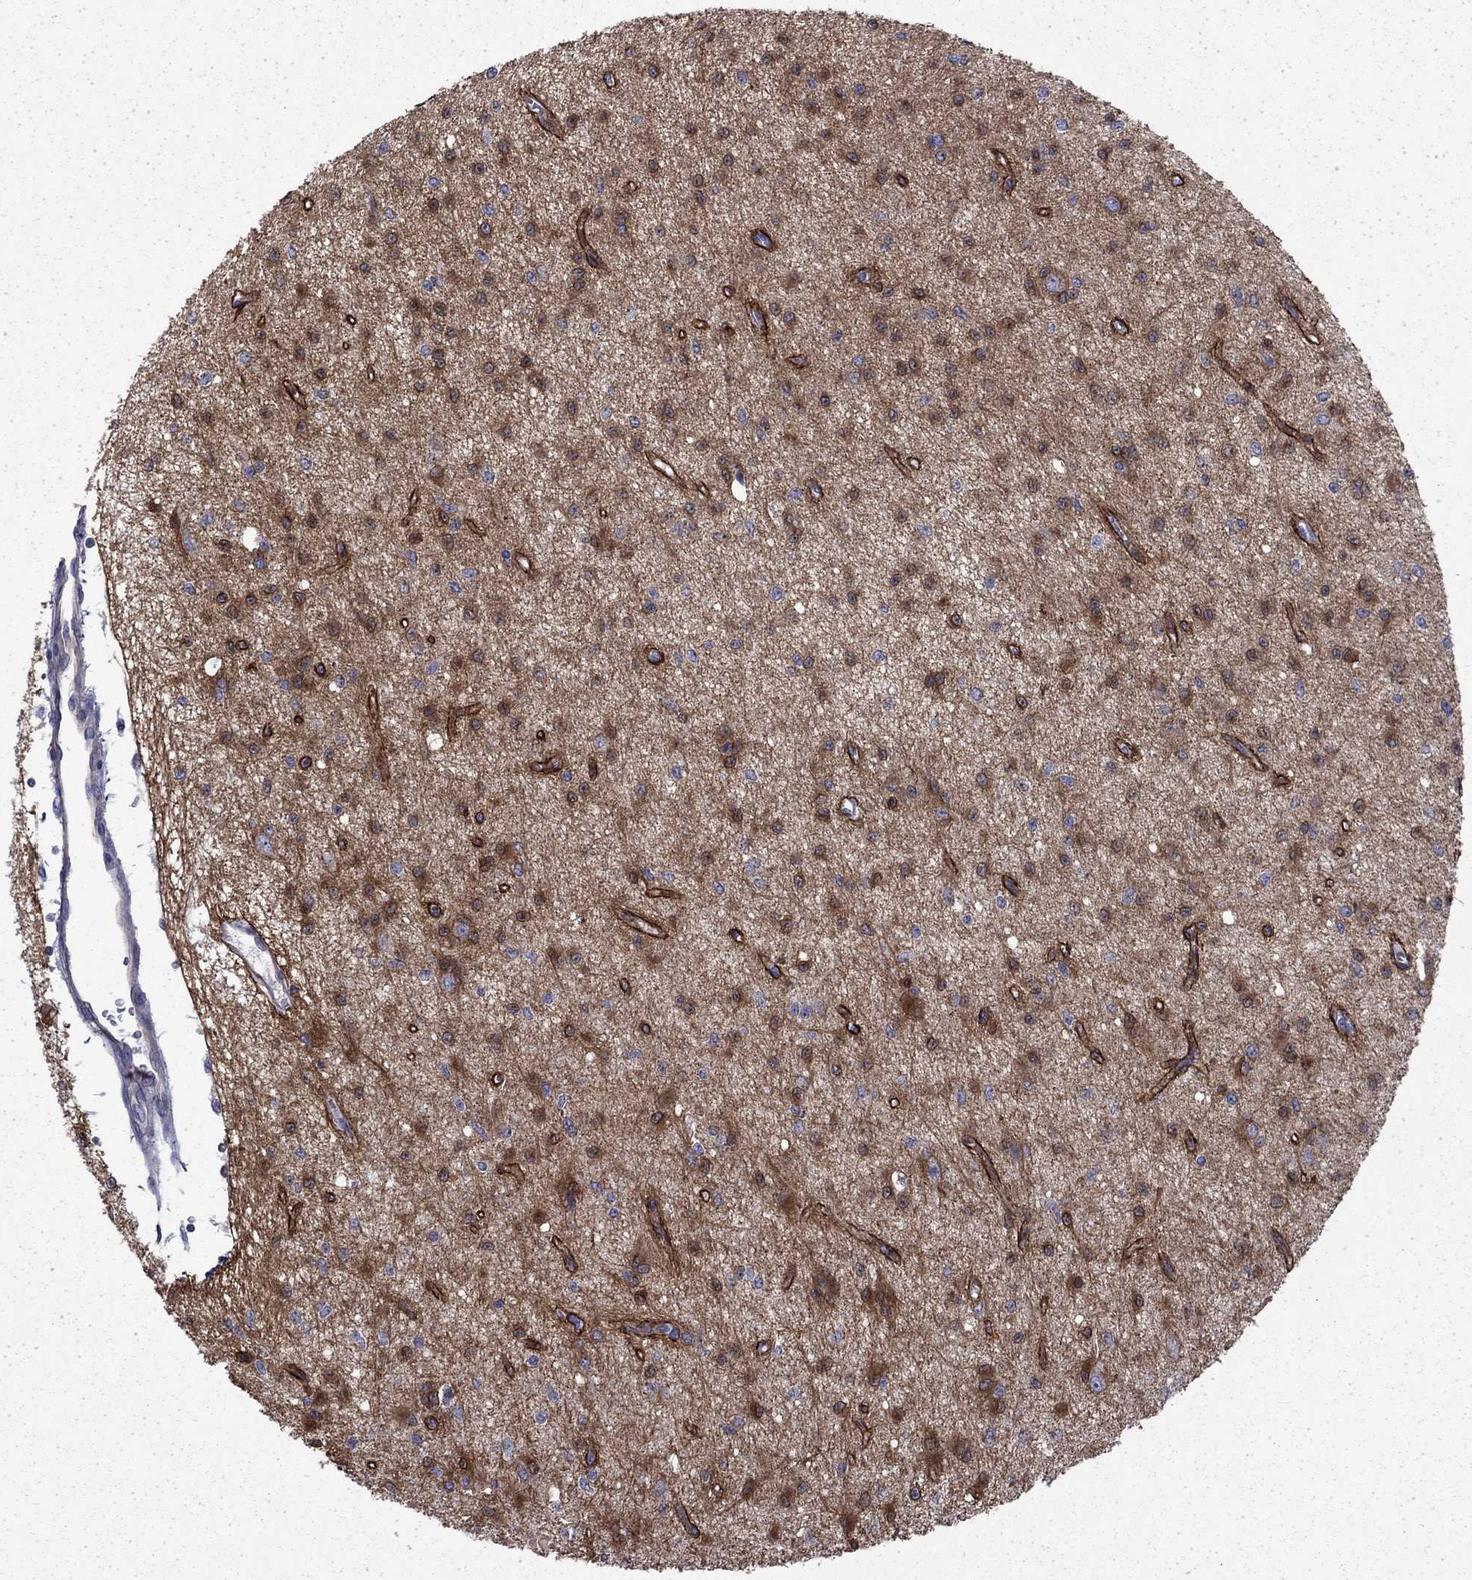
{"staining": {"intensity": "strong", "quantity": "25%-75%", "location": "cytoplasmic/membranous"}, "tissue": "glioma", "cell_type": "Tumor cells", "image_type": "cancer", "snomed": [{"axis": "morphology", "description": "Glioma, malignant, Low grade"}, {"axis": "topography", "description": "Brain"}], "caption": "IHC histopathology image of neoplastic tissue: human malignant glioma (low-grade) stained using immunohistochemistry shows high levels of strong protein expression localized specifically in the cytoplasmic/membranous of tumor cells, appearing as a cytoplasmic/membranous brown color.", "gene": "DTNA", "patient": {"sex": "female", "age": 45}}